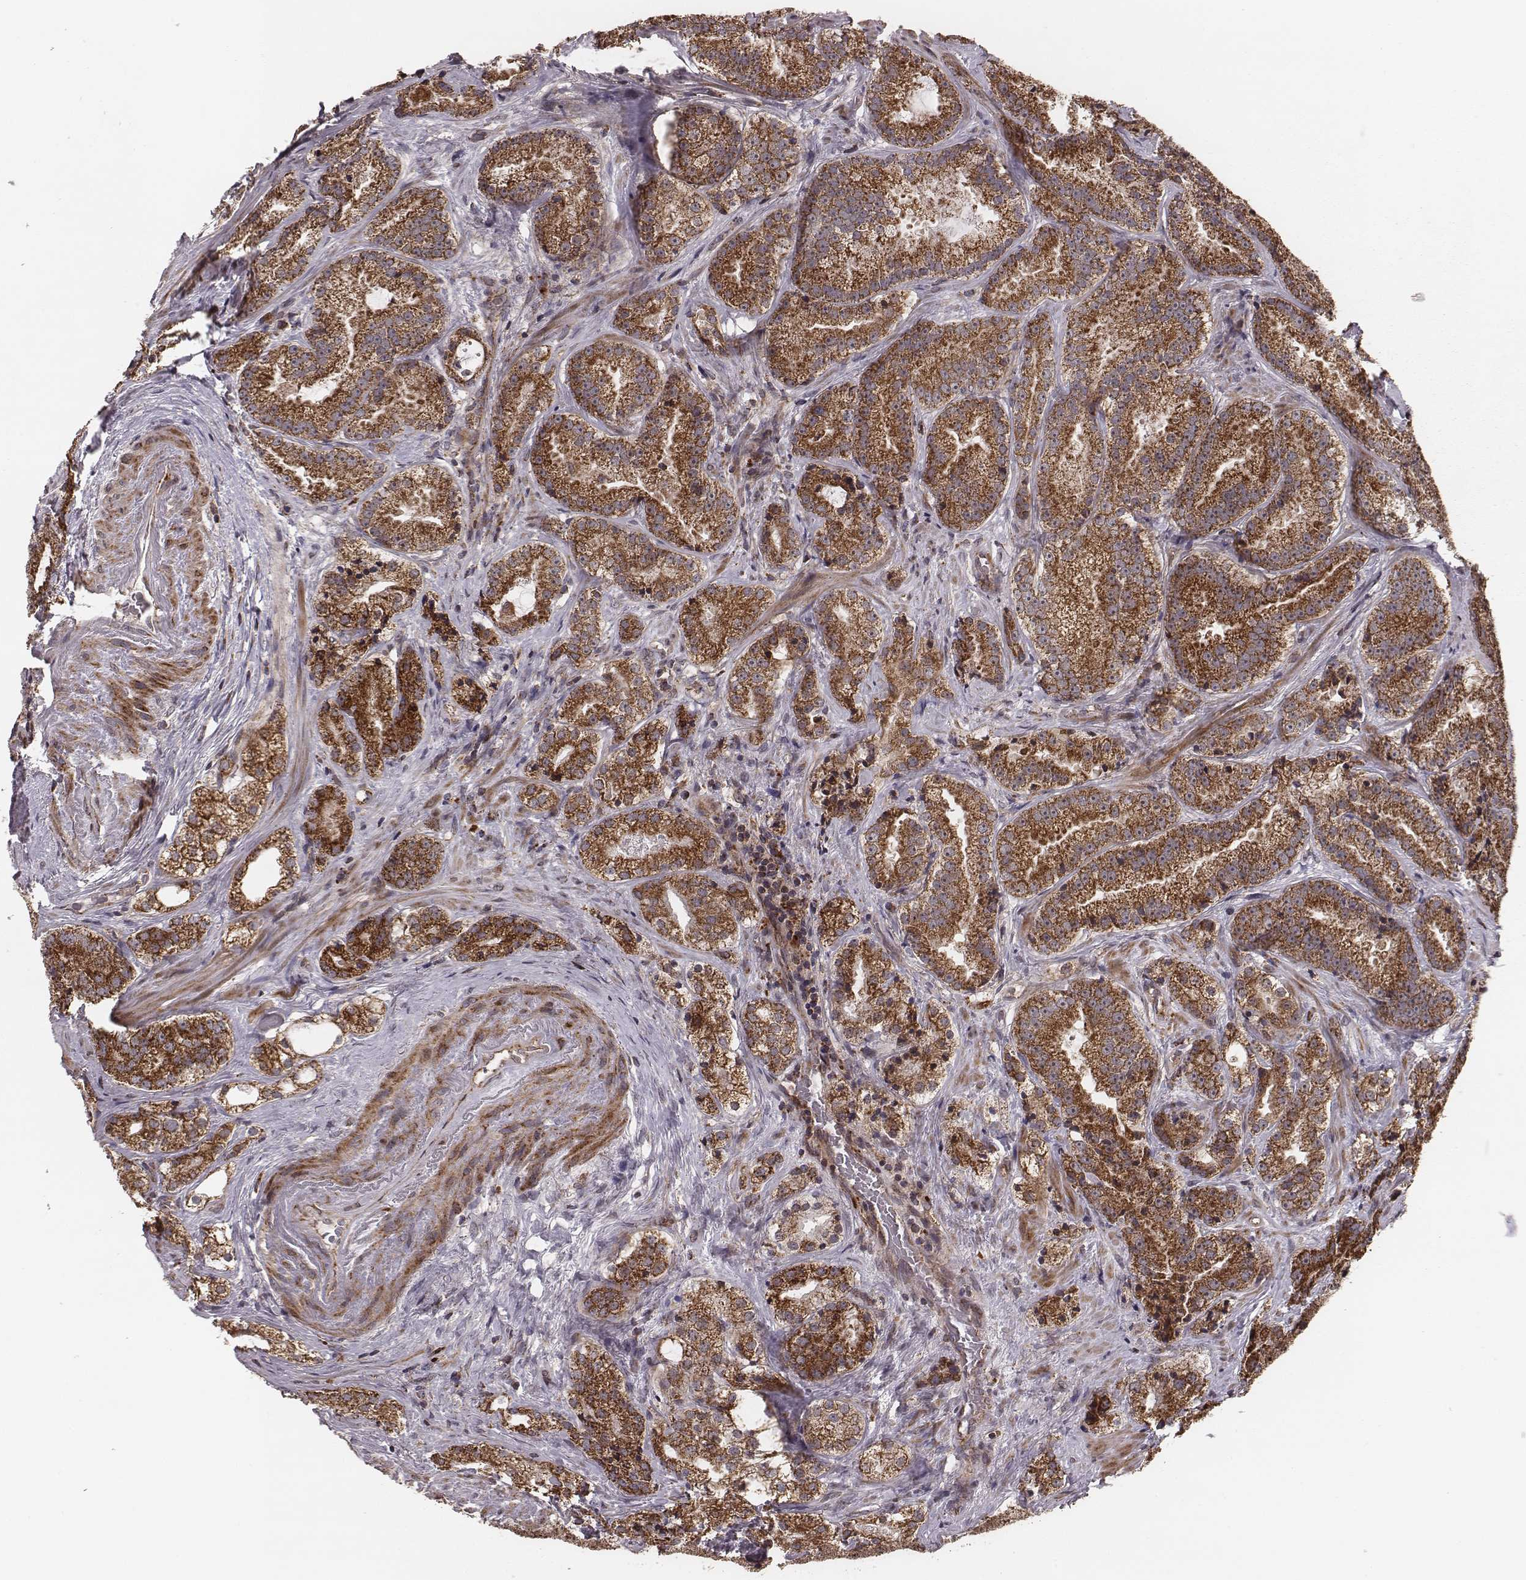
{"staining": {"intensity": "strong", "quantity": ">75%", "location": "cytoplasmic/membranous"}, "tissue": "prostate cancer", "cell_type": "Tumor cells", "image_type": "cancer", "snomed": [{"axis": "morphology", "description": "Adenocarcinoma, NOS"}, {"axis": "morphology", "description": "Adenocarcinoma, High grade"}, {"axis": "topography", "description": "Prostate"}], "caption": "A micrograph of human prostate cancer (adenocarcinoma (high-grade)) stained for a protein exhibits strong cytoplasmic/membranous brown staining in tumor cells.", "gene": "ZDHHC21", "patient": {"sex": "male", "age": 64}}